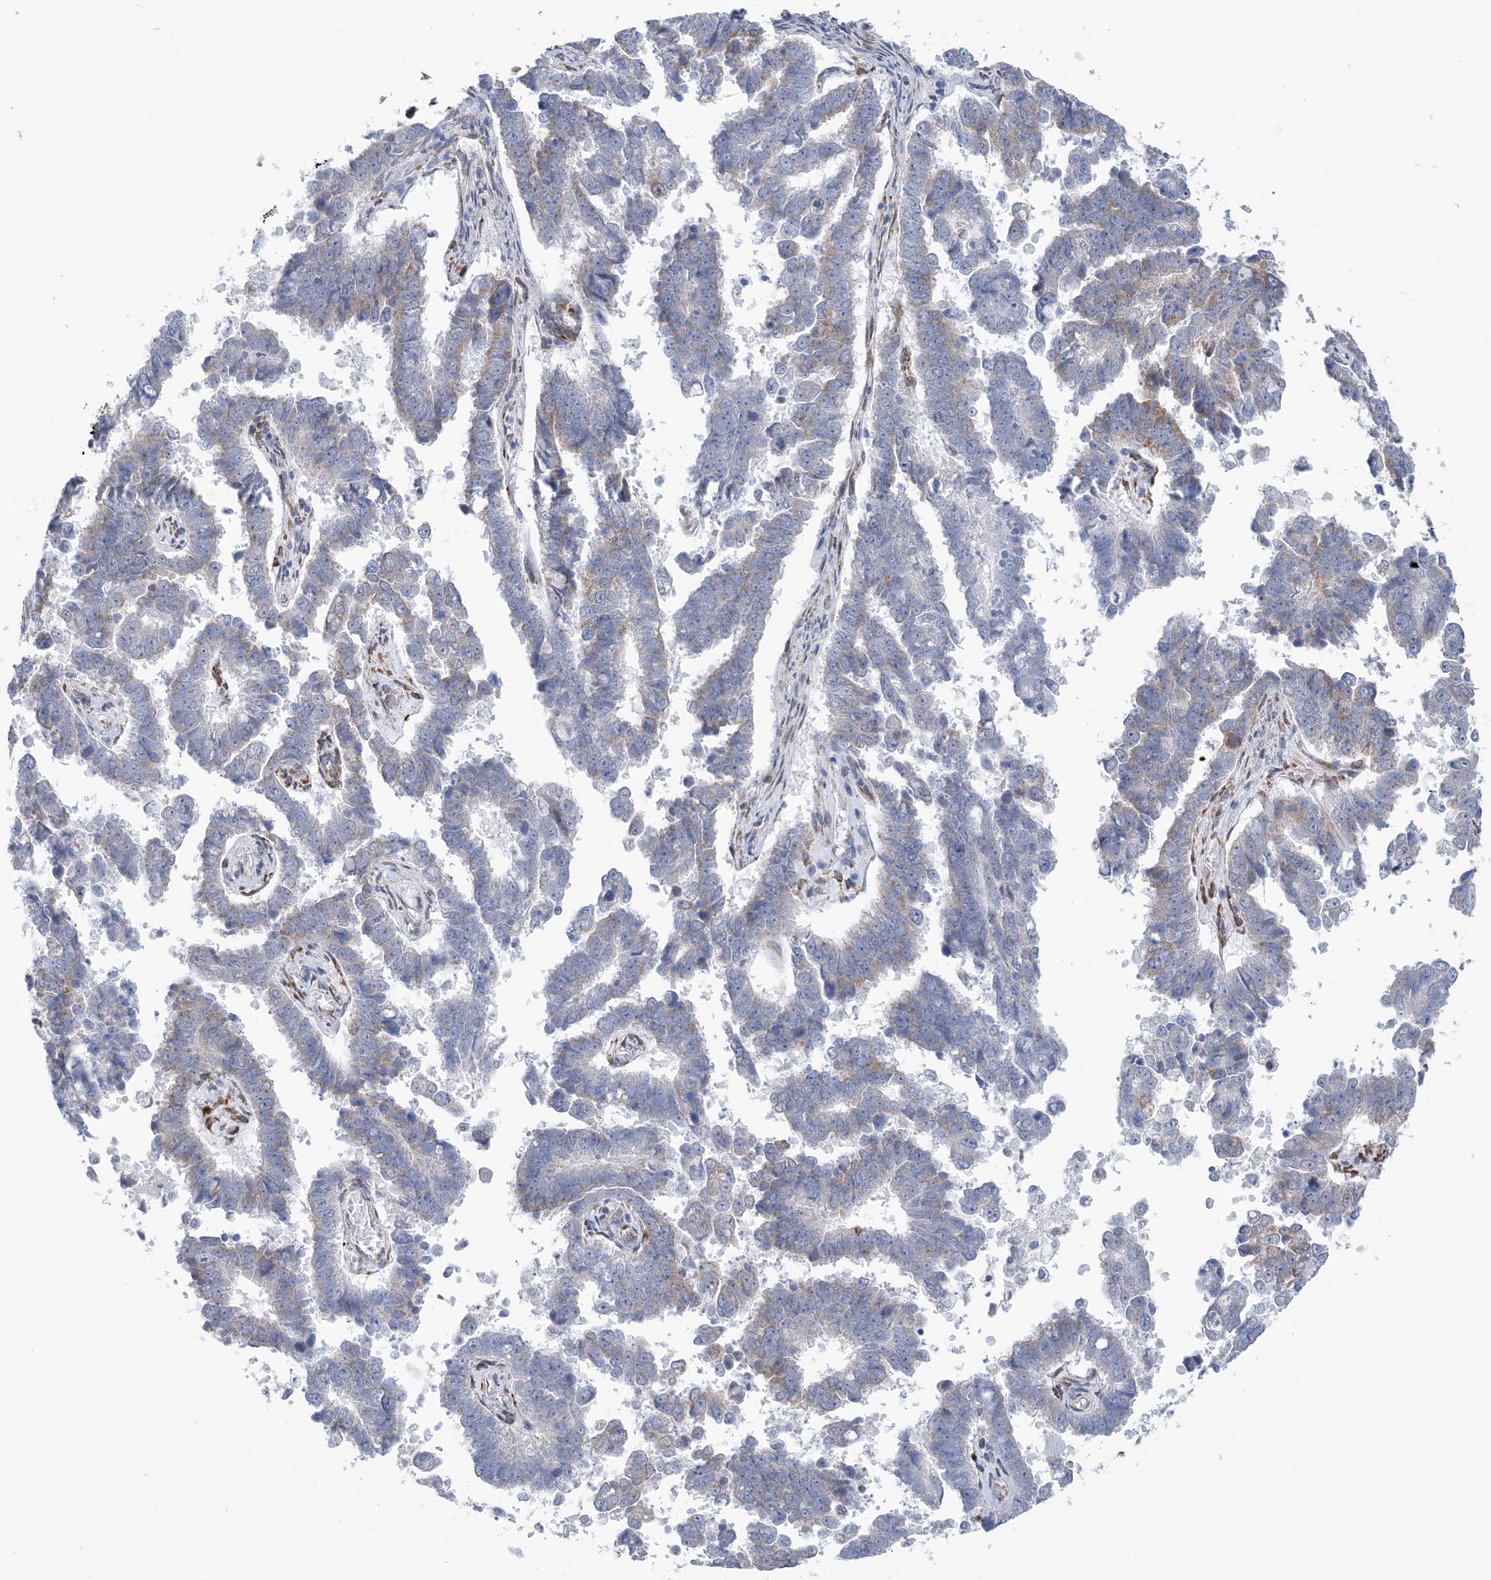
{"staining": {"intensity": "weak", "quantity": "<25%", "location": "cytoplasmic/membranous"}, "tissue": "endometrial cancer", "cell_type": "Tumor cells", "image_type": "cancer", "snomed": [{"axis": "morphology", "description": "Adenocarcinoma, NOS"}, {"axis": "topography", "description": "Endometrium"}], "caption": "High magnification brightfield microscopy of adenocarcinoma (endometrial) stained with DAB (brown) and counterstained with hematoxylin (blue): tumor cells show no significant positivity.", "gene": "PLEKHG4B", "patient": {"sex": "female", "age": 75}}